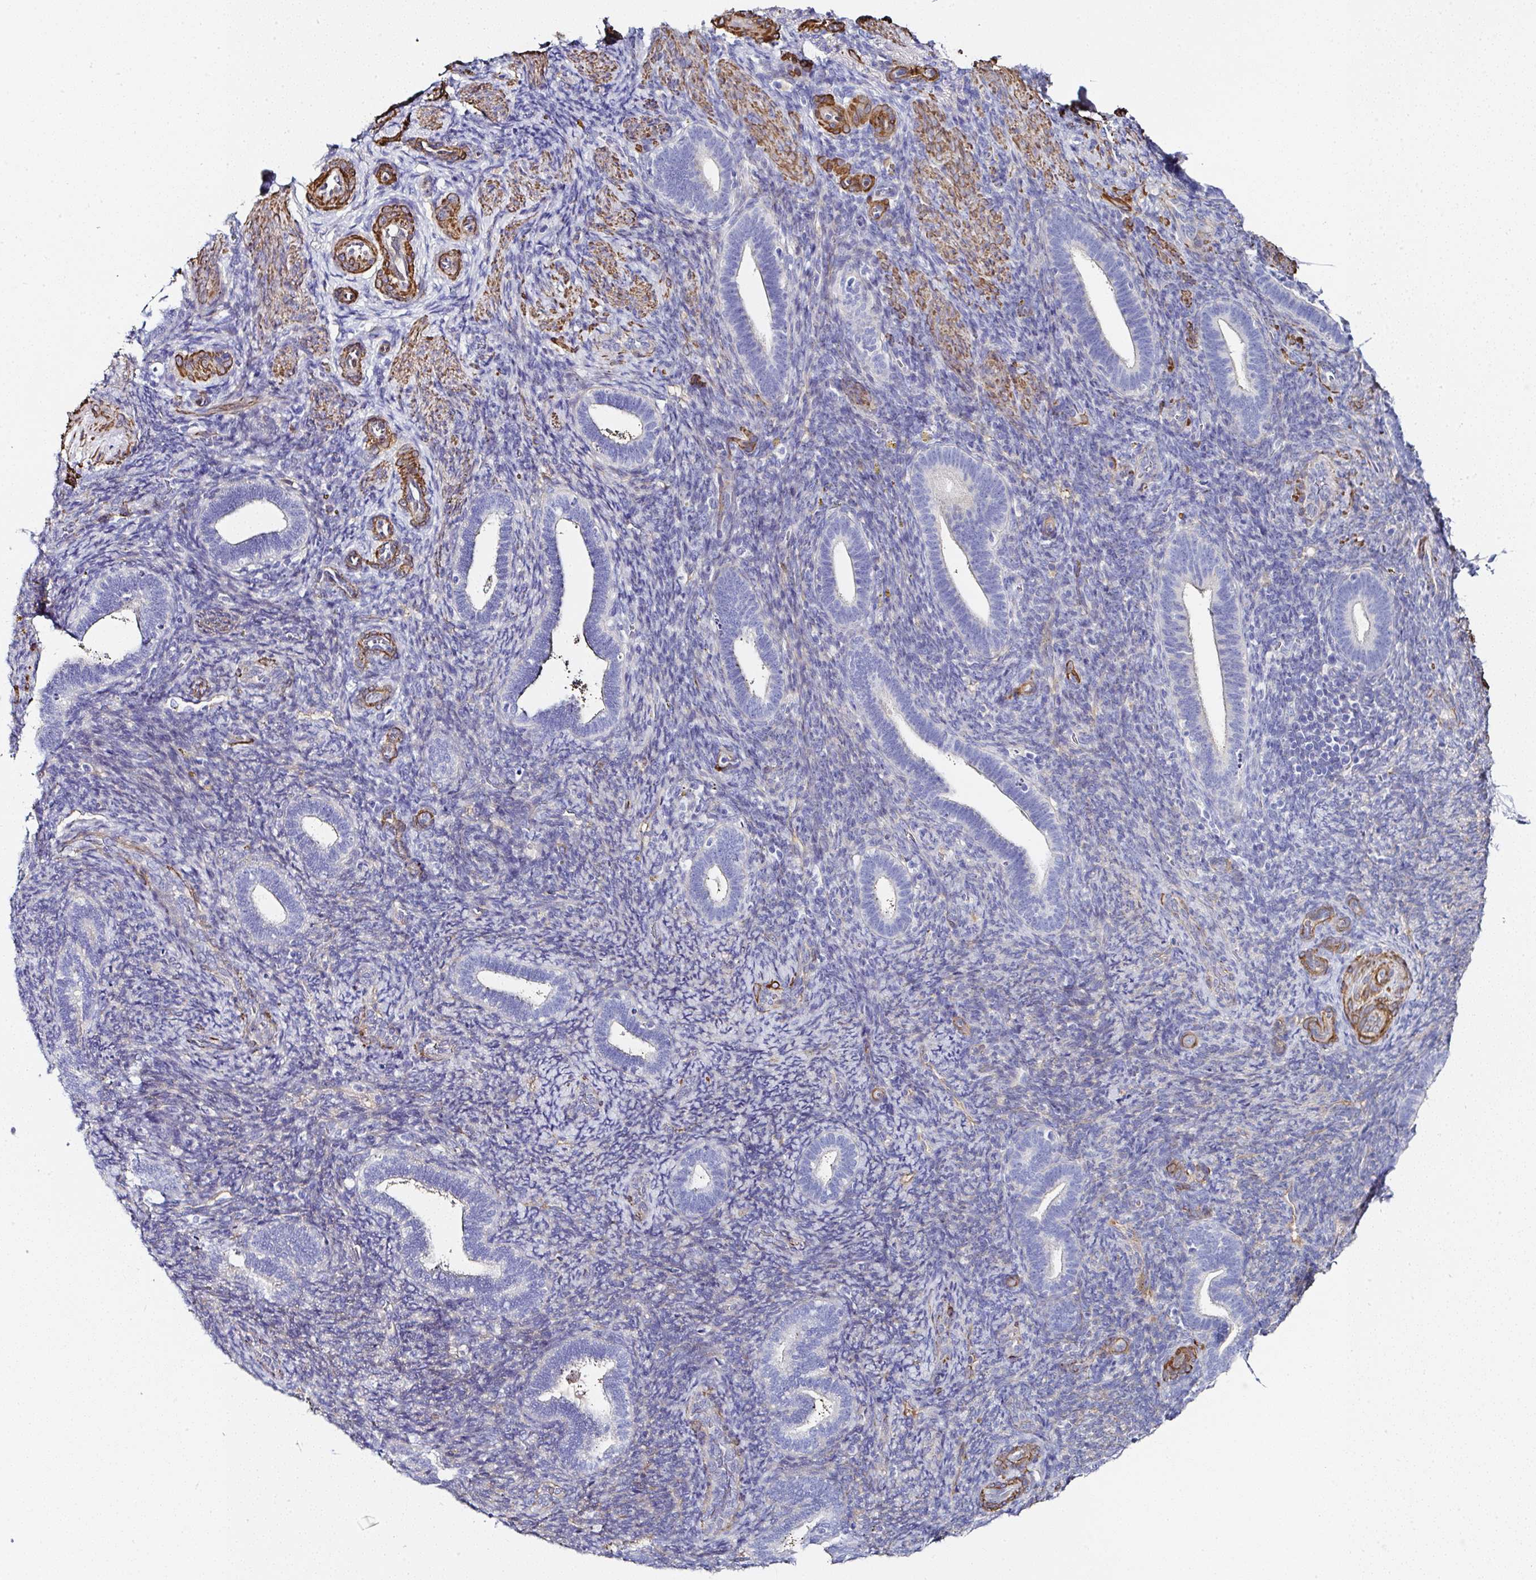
{"staining": {"intensity": "negative", "quantity": "none", "location": "none"}, "tissue": "endometrium", "cell_type": "Cells in endometrial stroma", "image_type": "normal", "snomed": [{"axis": "morphology", "description": "Normal tissue, NOS"}, {"axis": "topography", "description": "Endometrium"}], "caption": "Endometrium was stained to show a protein in brown. There is no significant expression in cells in endometrial stroma. The staining is performed using DAB brown chromogen with nuclei counter-stained in using hematoxylin.", "gene": "PPFIA4", "patient": {"sex": "female", "age": 34}}